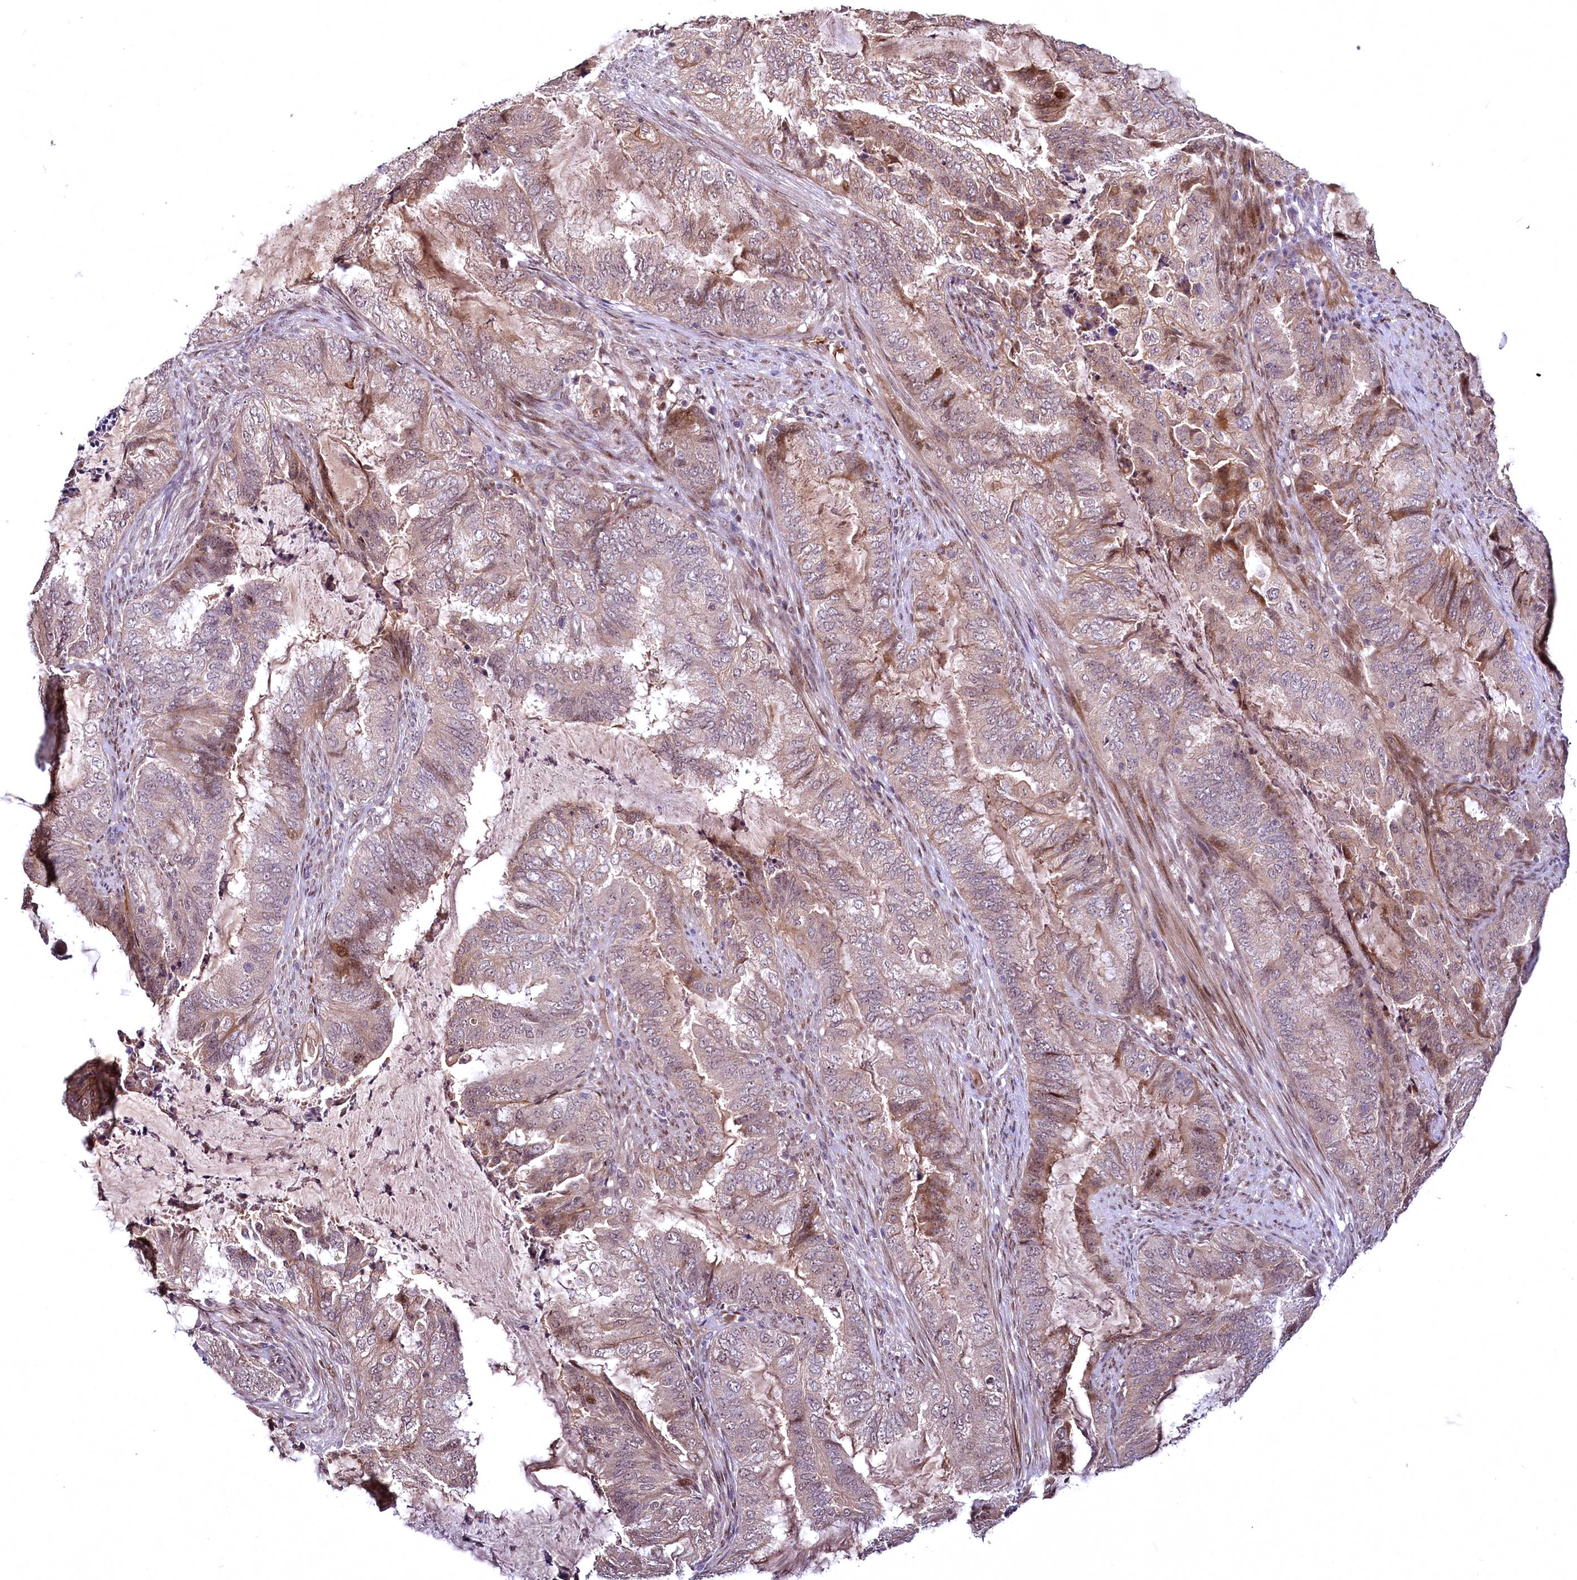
{"staining": {"intensity": "moderate", "quantity": "25%-75%", "location": "cytoplasmic/membranous"}, "tissue": "endometrial cancer", "cell_type": "Tumor cells", "image_type": "cancer", "snomed": [{"axis": "morphology", "description": "Adenocarcinoma, NOS"}, {"axis": "topography", "description": "Endometrium"}], "caption": "Endometrial cancer (adenocarcinoma) tissue demonstrates moderate cytoplasmic/membranous positivity in about 25%-75% of tumor cells (DAB (3,3'-diaminobenzidine) IHC with brightfield microscopy, high magnification).", "gene": "N4BP2L1", "patient": {"sex": "female", "age": 51}}